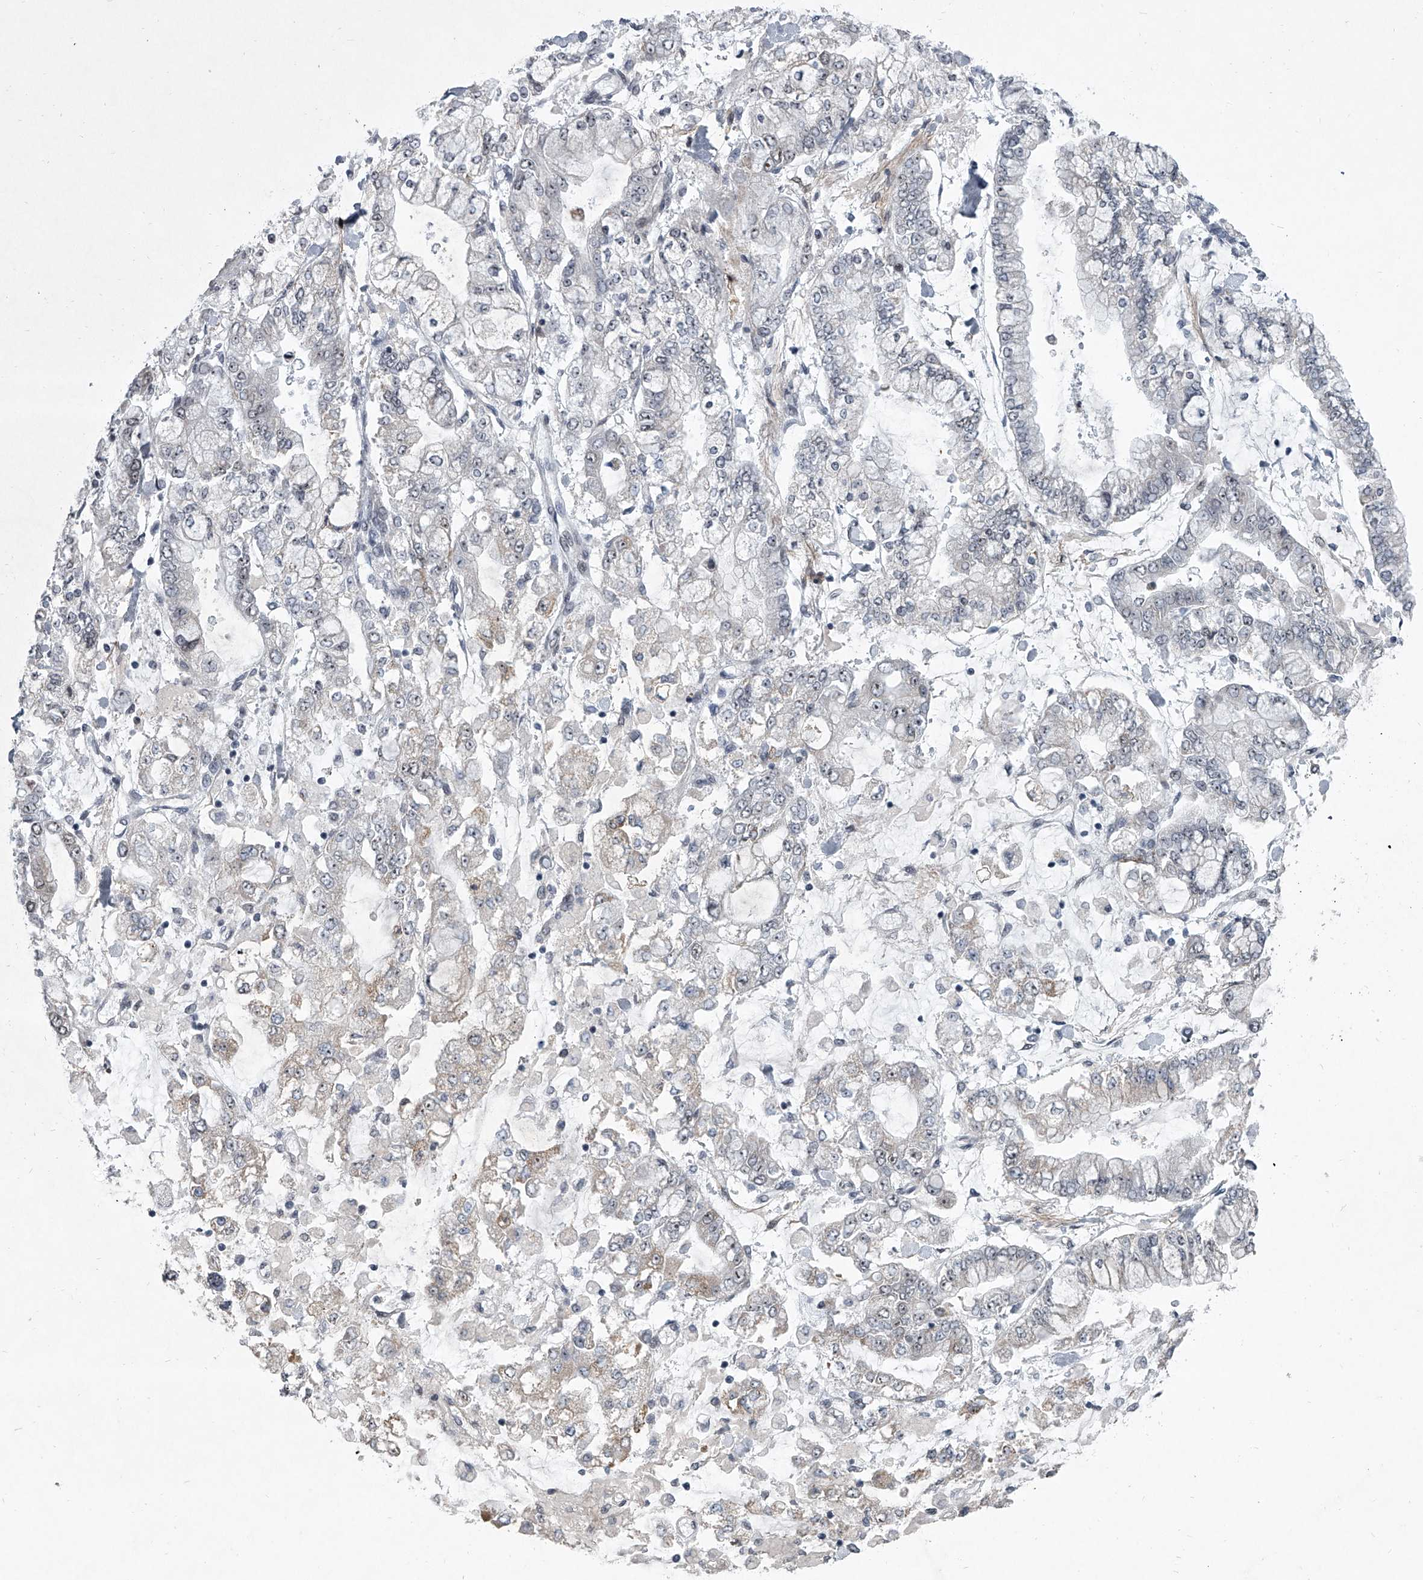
{"staining": {"intensity": "weak", "quantity": "<25%", "location": "cytoplasmic/membranous,nuclear"}, "tissue": "stomach cancer", "cell_type": "Tumor cells", "image_type": "cancer", "snomed": [{"axis": "morphology", "description": "Normal tissue, NOS"}, {"axis": "morphology", "description": "Adenocarcinoma, NOS"}, {"axis": "topography", "description": "Stomach, upper"}, {"axis": "topography", "description": "Stomach"}], "caption": "DAB (3,3'-diaminobenzidine) immunohistochemical staining of adenocarcinoma (stomach) exhibits no significant expression in tumor cells.", "gene": "MLLT1", "patient": {"sex": "male", "age": 76}}